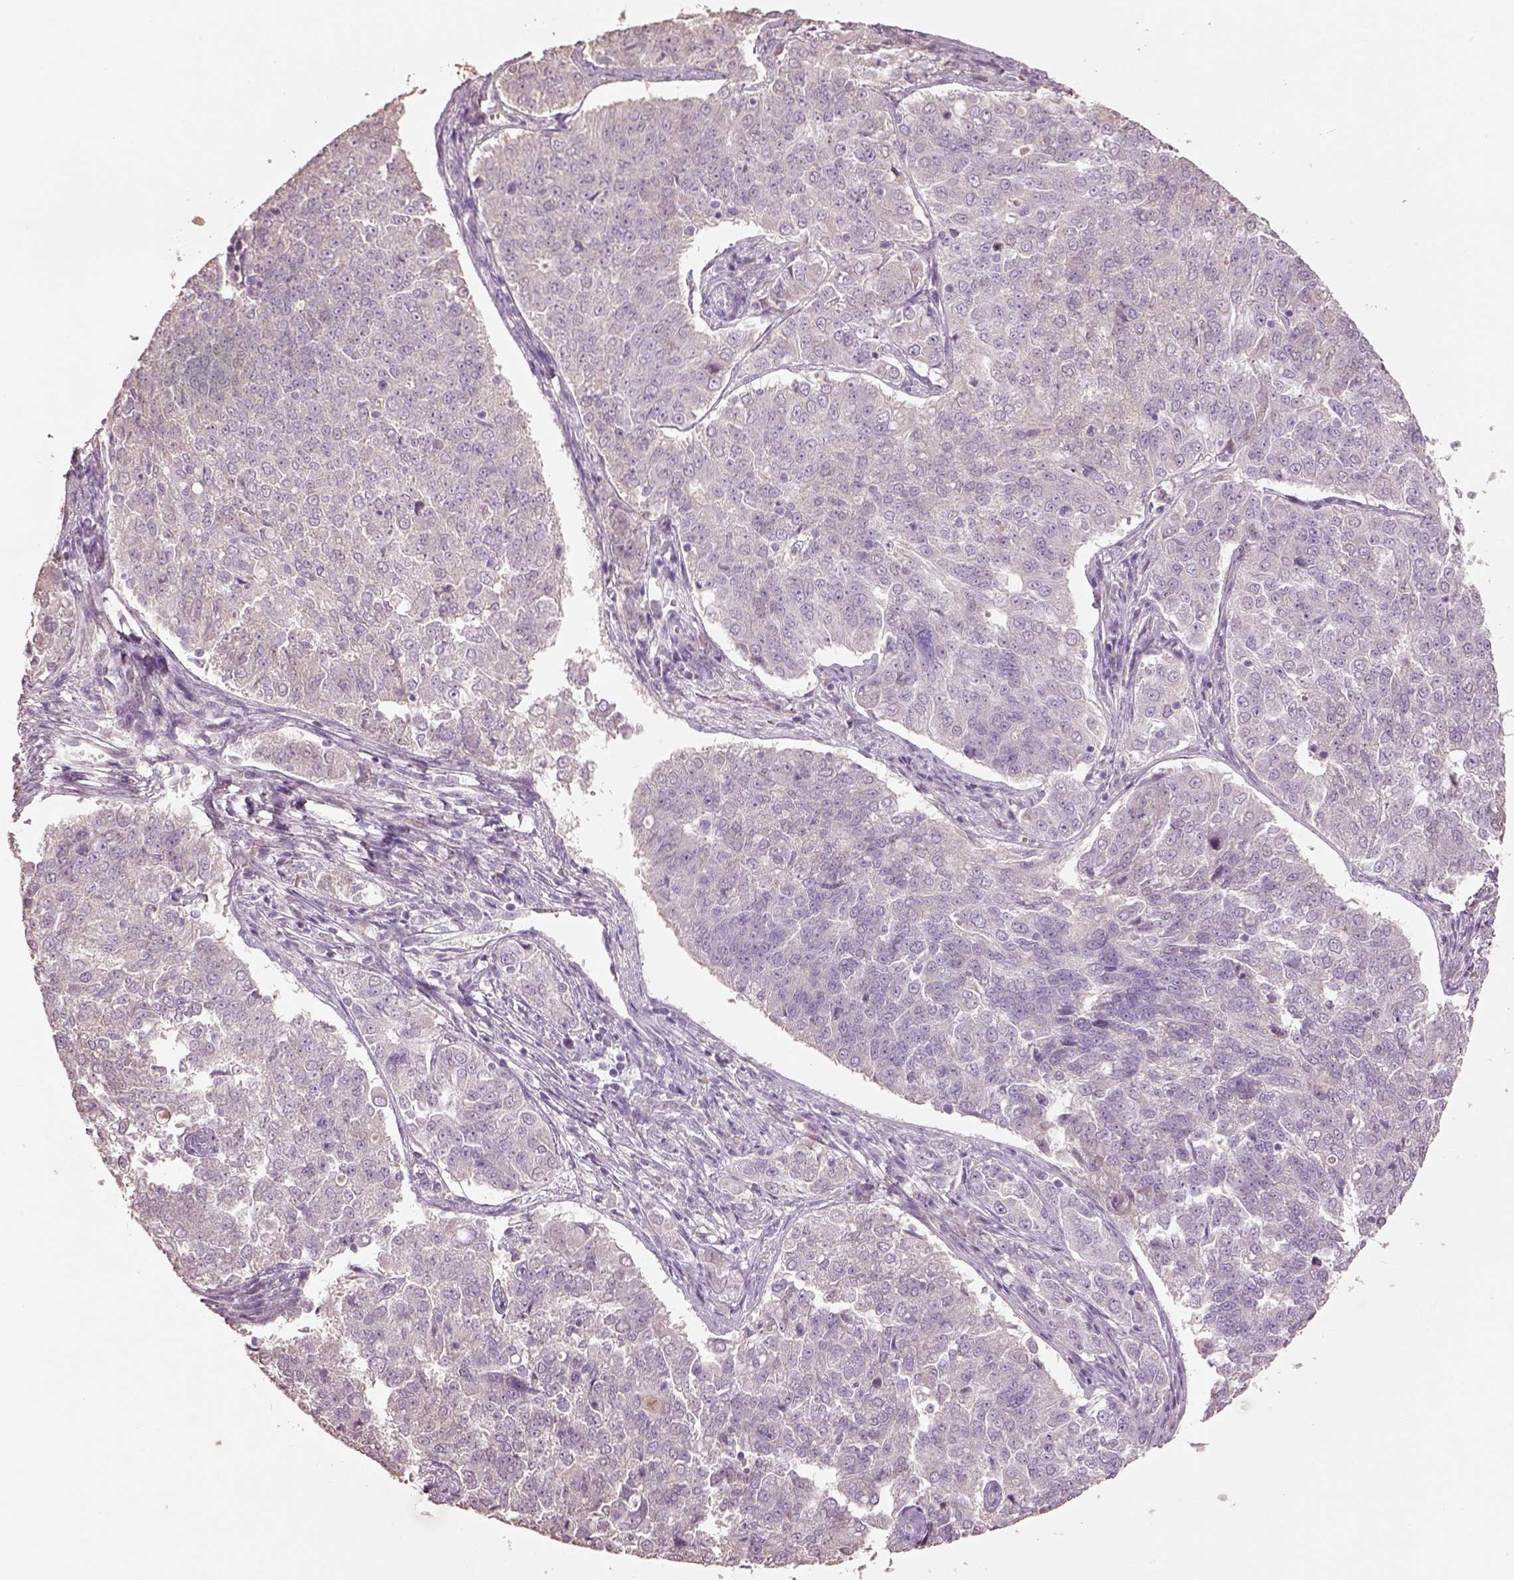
{"staining": {"intensity": "negative", "quantity": "none", "location": "none"}, "tissue": "endometrial cancer", "cell_type": "Tumor cells", "image_type": "cancer", "snomed": [{"axis": "morphology", "description": "Adenocarcinoma, NOS"}, {"axis": "topography", "description": "Endometrium"}], "caption": "High magnification brightfield microscopy of adenocarcinoma (endometrial) stained with DAB (3,3'-diaminobenzidine) (brown) and counterstained with hematoxylin (blue): tumor cells show no significant expression.", "gene": "KCNIP3", "patient": {"sex": "female", "age": 43}}